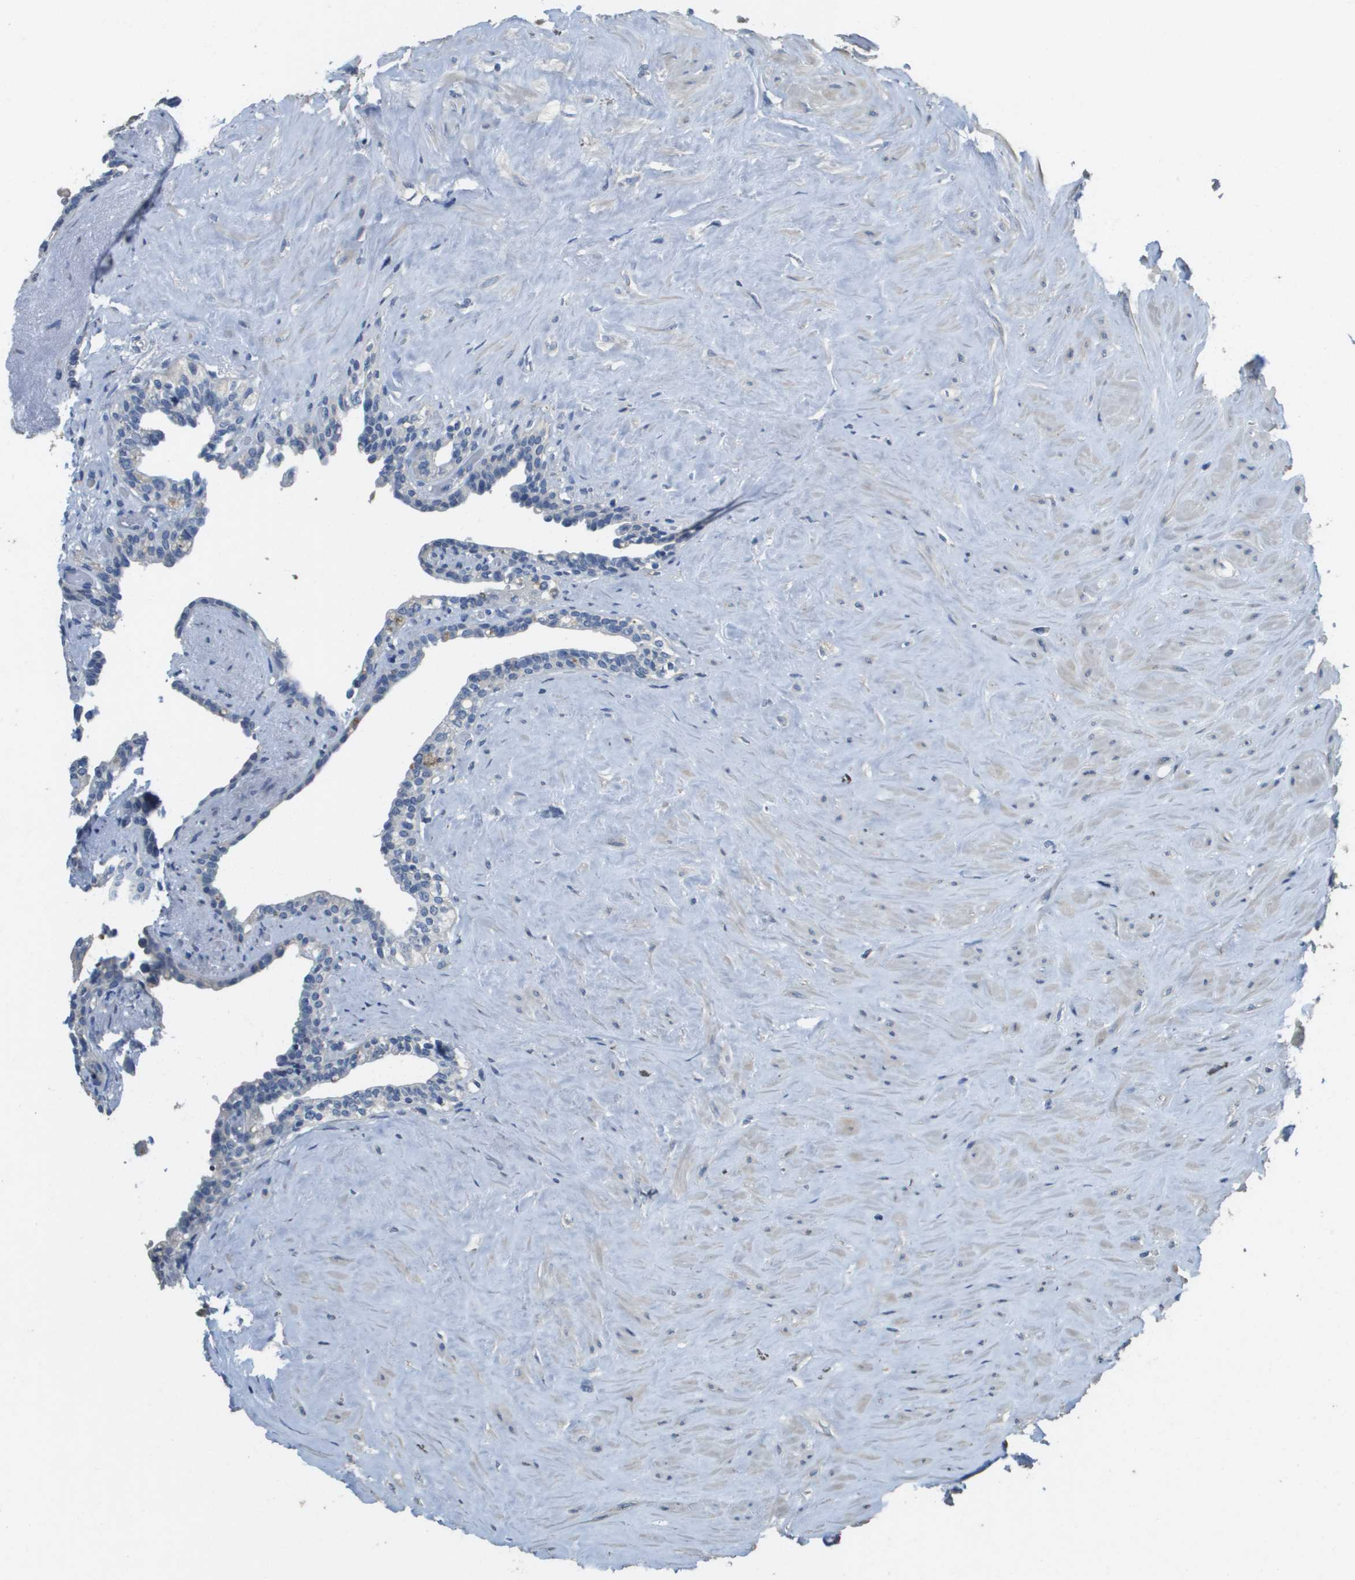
{"staining": {"intensity": "negative", "quantity": "none", "location": "none"}, "tissue": "seminal vesicle", "cell_type": "Glandular cells", "image_type": "normal", "snomed": [{"axis": "morphology", "description": "Normal tissue, NOS"}, {"axis": "topography", "description": "Seminal veicle"}], "caption": "An image of seminal vesicle stained for a protein reveals no brown staining in glandular cells.", "gene": "MT3", "patient": {"sex": "male", "age": 63}}